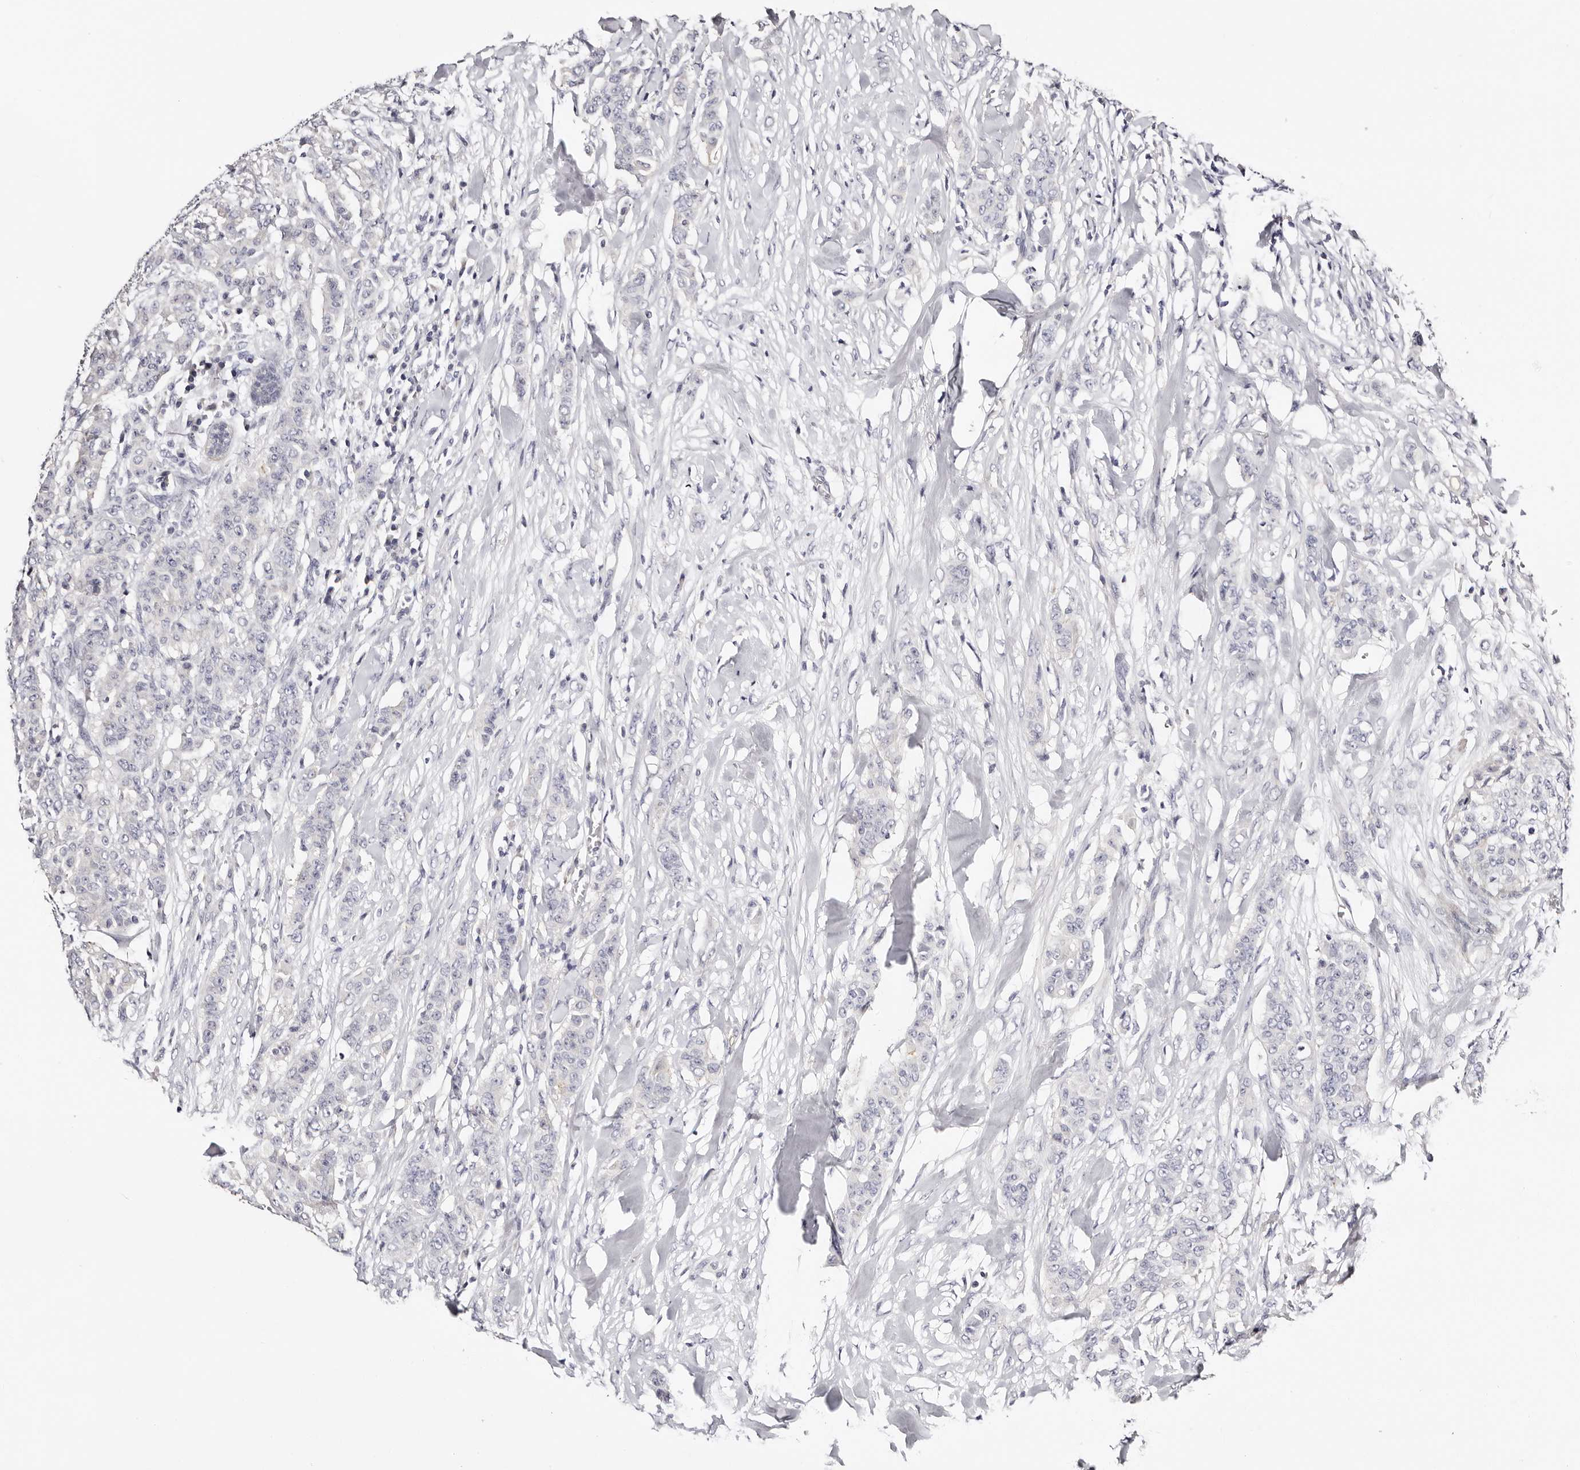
{"staining": {"intensity": "negative", "quantity": "none", "location": "none"}, "tissue": "breast cancer", "cell_type": "Tumor cells", "image_type": "cancer", "snomed": [{"axis": "morphology", "description": "Duct carcinoma"}, {"axis": "topography", "description": "Breast"}], "caption": "This is an immunohistochemistry micrograph of breast cancer (infiltrating ductal carcinoma). There is no staining in tumor cells.", "gene": "ROM1", "patient": {"sex": "female", "age": 40}}